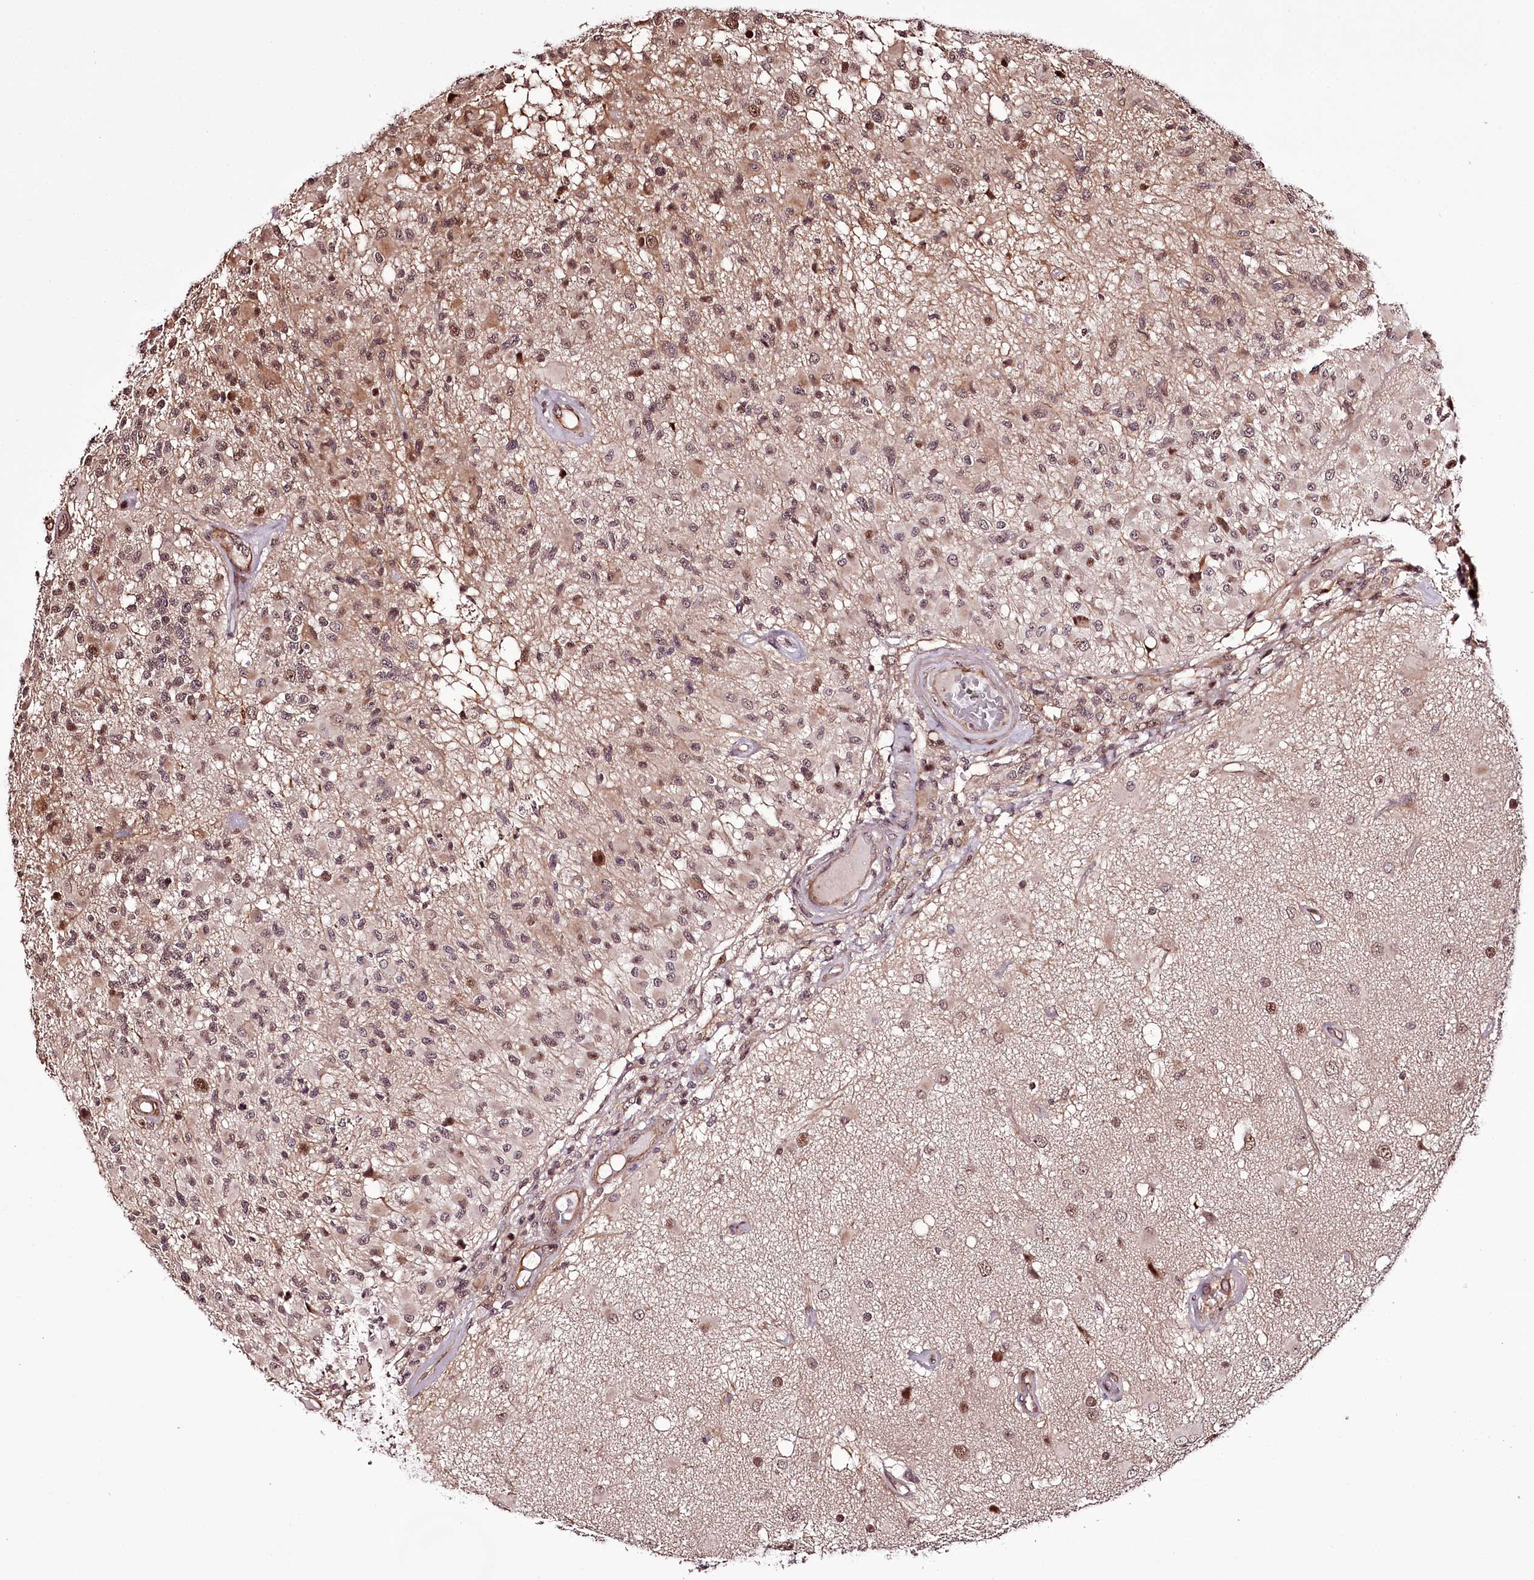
{"staining": {"intensity": "moderate", "quantity": ">75%", "location": "nuclear"}, "tissue": "glioma", "cell_type": "Tumor cells", "image_type": "cancer", "snomed": [{"axis": "morphology", "description": "Glioma, malignant, High grade"}, {"axis": "morphology", "description": "Glioblastoma, NOS"}, {"axis": "topography", "description": "Brain"}], "caption": "Immunohistochemistry (IHC) micrograph of neoplastic tissue: glioma stained using immunohistochemistry (IHC) shows medium levels of moderate protein expression localized specifically in the nuclear of tumor cells, appearing as a nuclear brown color.", "gene": "TTC33", "patient": {"sex": "male", "age": 60}}